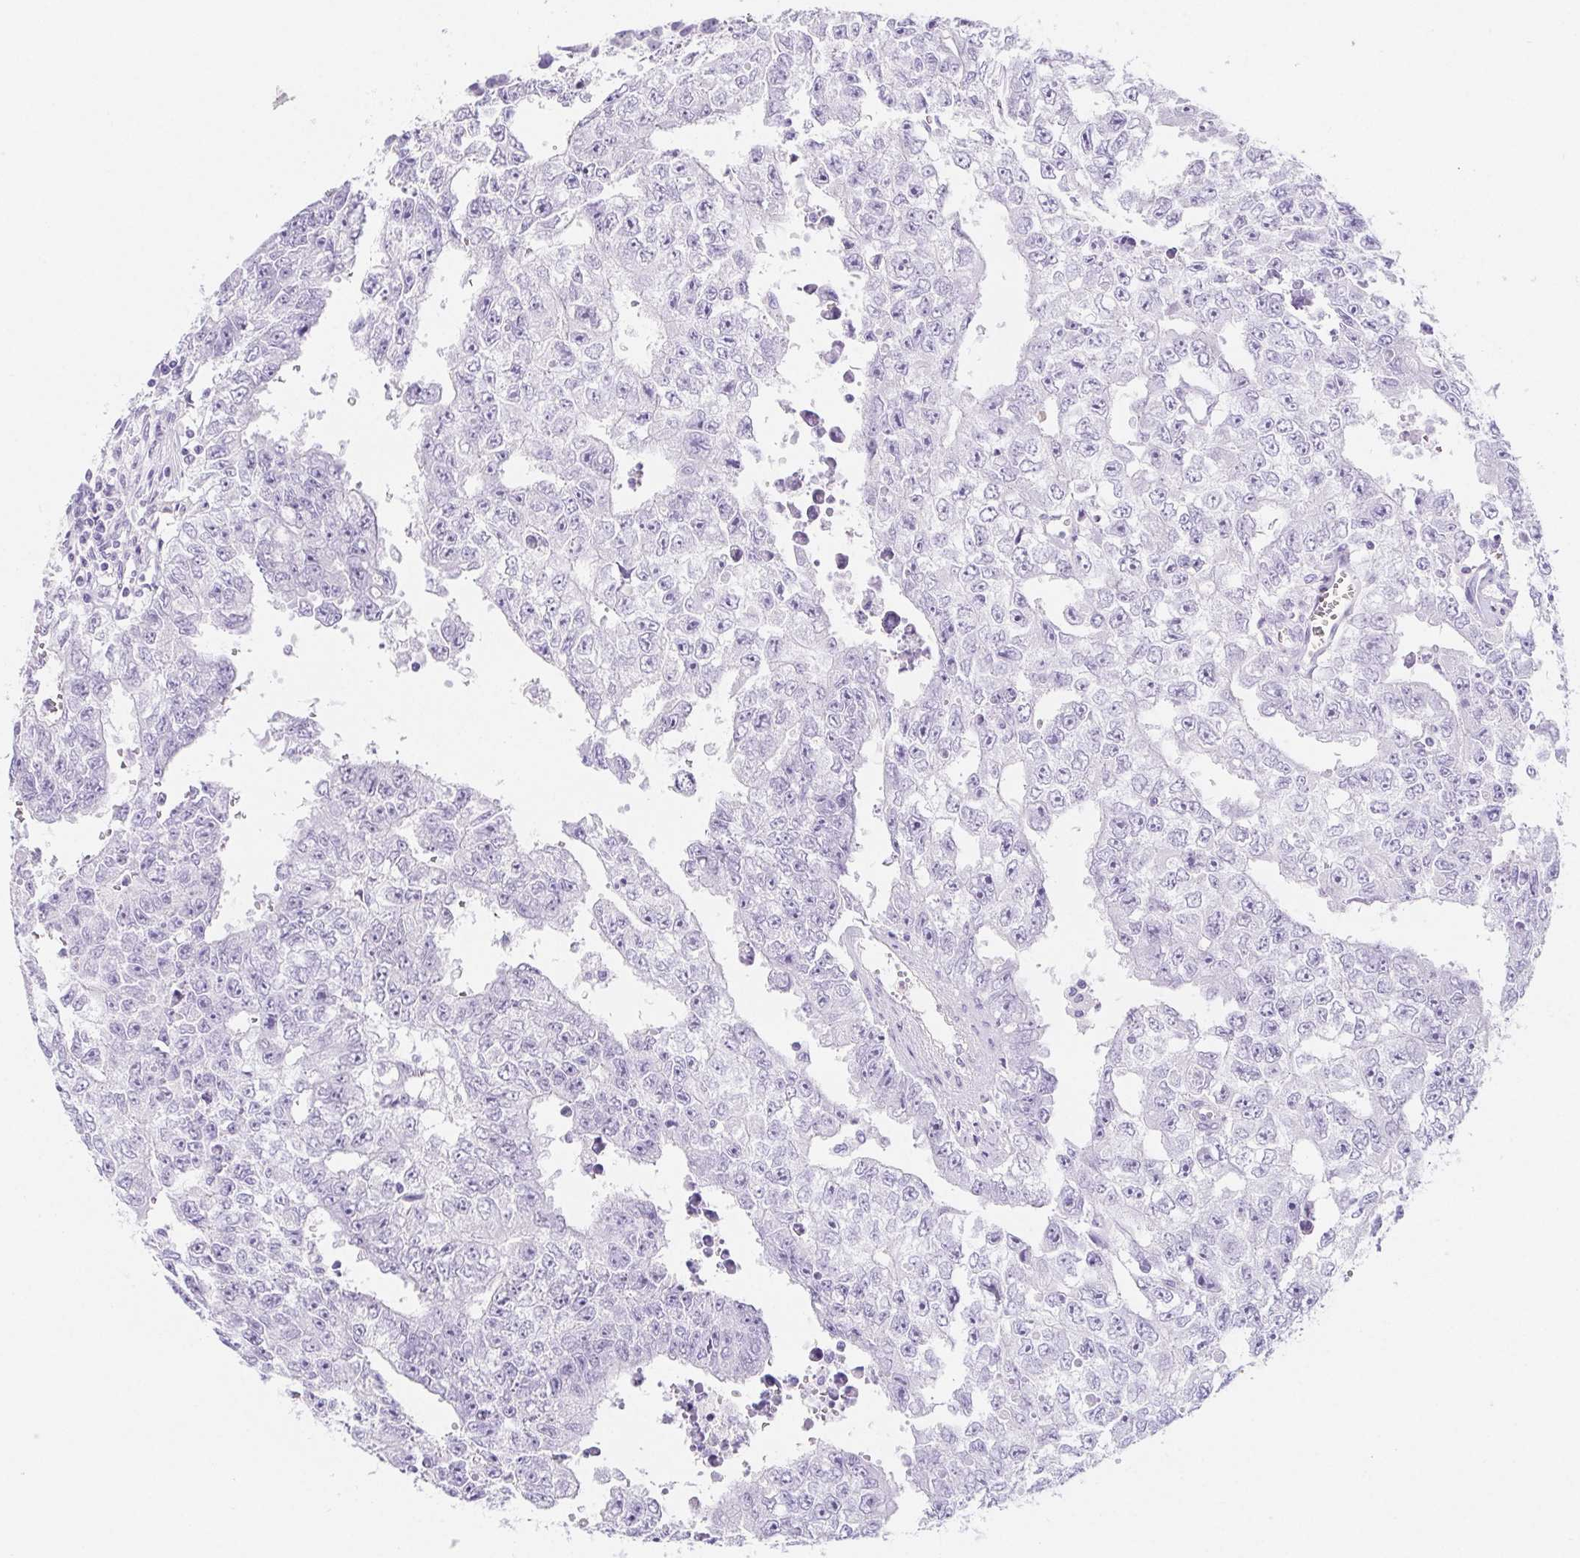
{"staining": {"intensity": "negative", "quantity": "none", "location": "none"}, "tissue": "testis cancer", "cell_type": "Tumor cells", "image_type": "cancer", "snomed": [{"axis": "morphology", "description": "Carcinoma, Embryonal, NOS"}, {"axis": "morphology", "description": "Teratoma, malignant, NOS"}, {"axis": "topography", "description": "Testis"}], "caption": "Immunohistochemistry histopathology image of neoplastic tissue: human testis cancer stained with DAB (3,3'-diaminobenzidine) displays no significant protein expression in tumor cells. (Stains: DAB immunohistochemistry (IHC) with hematoxylin counter stain, Microscopy: brightfield microscopy at high magnification).", "gene": "CYP21A2", "patient": {"sex": "male", "age": 24}}